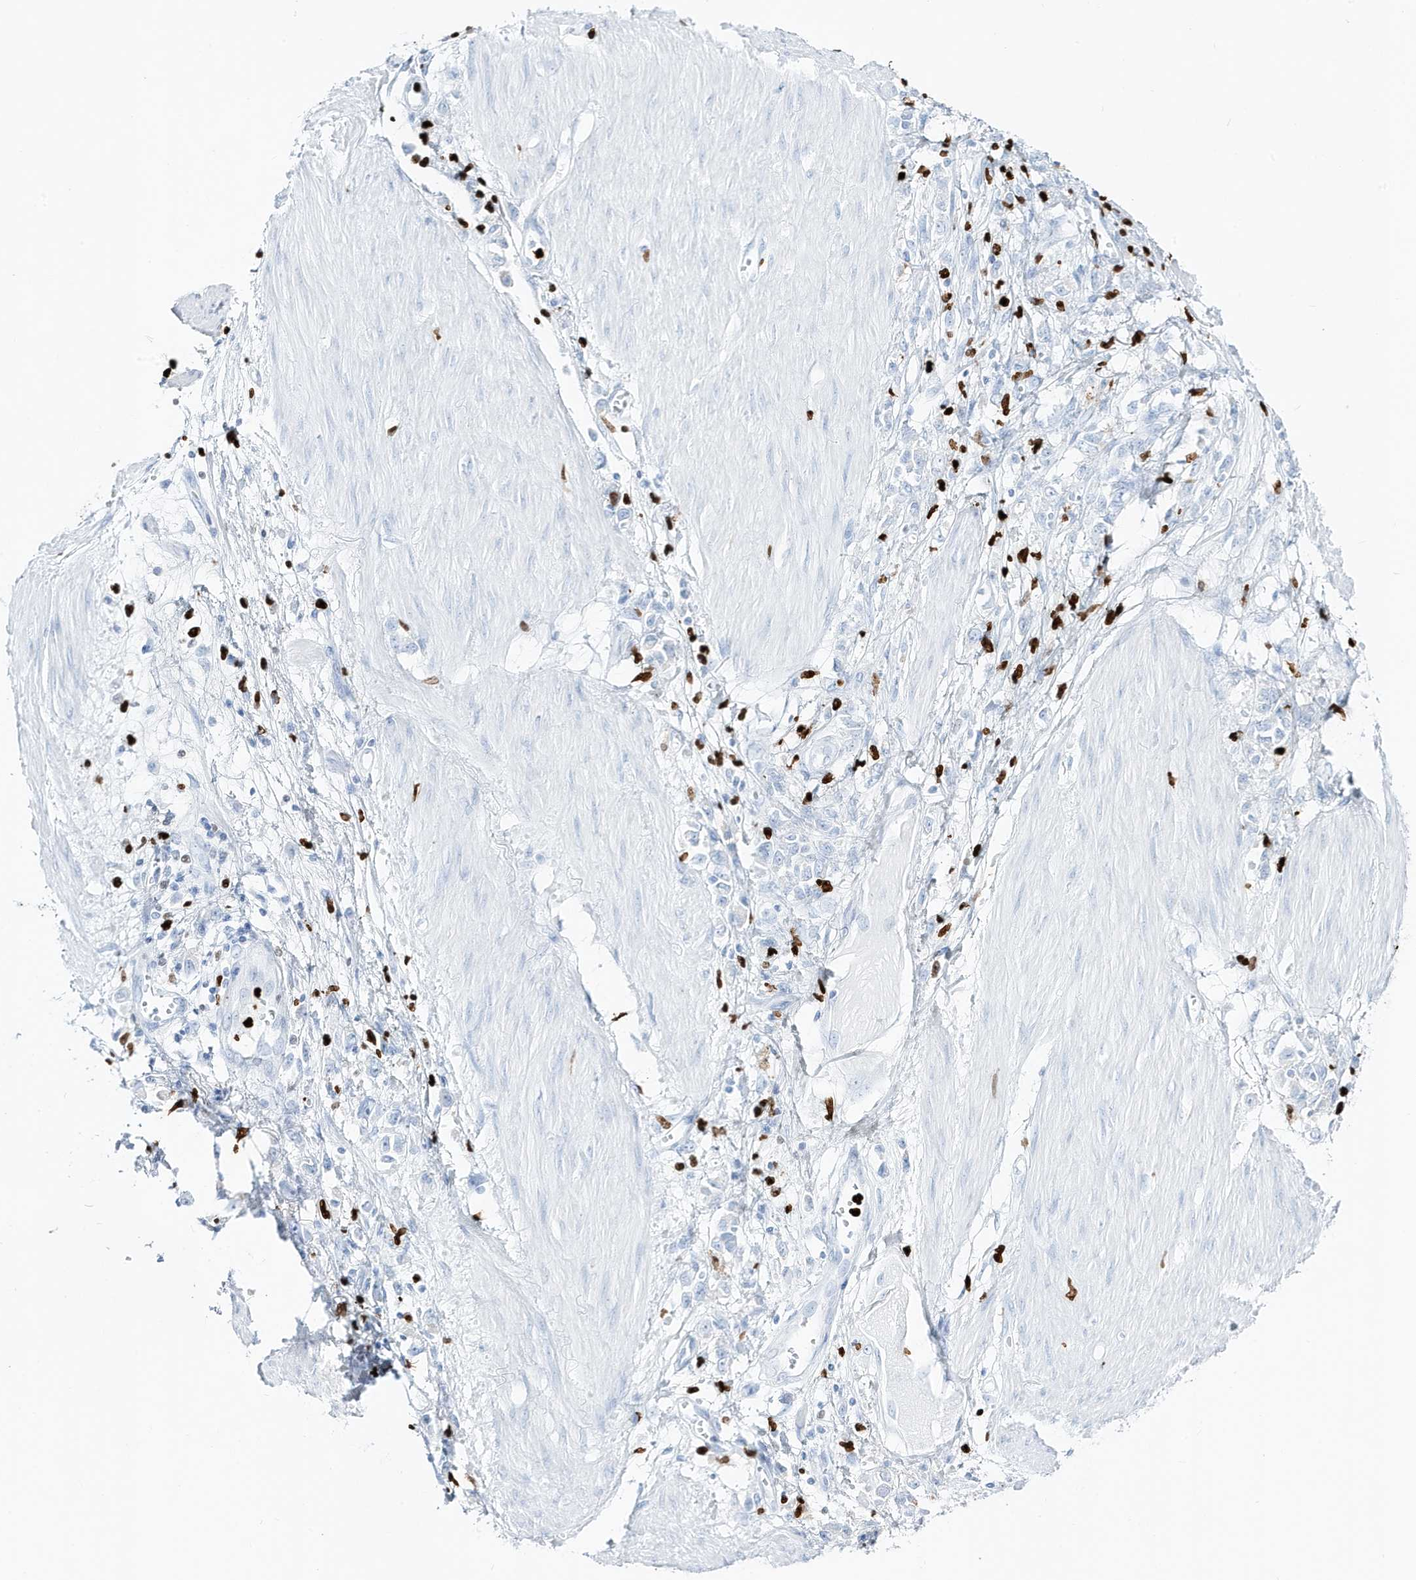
{"staining": {"intensity": "negative", "quantity": "none", "location": "none"}, "tissue": "stomach cancer", "cell_type": "Tumor cells", "image_type": "cancer", "snomed": [{"axis": "morphology", "description": "Adenocarcinoma, NOS"}, {"axis": "topography", "description": "Stomach"}], "caption": "An IHC micrograph of stomach adenocarcinoma is shown. There is no staining in tumor cells of stomach adenocarcinoma.", "gene": "MNDA", "patient": {"sex": "female", "age": 76}}